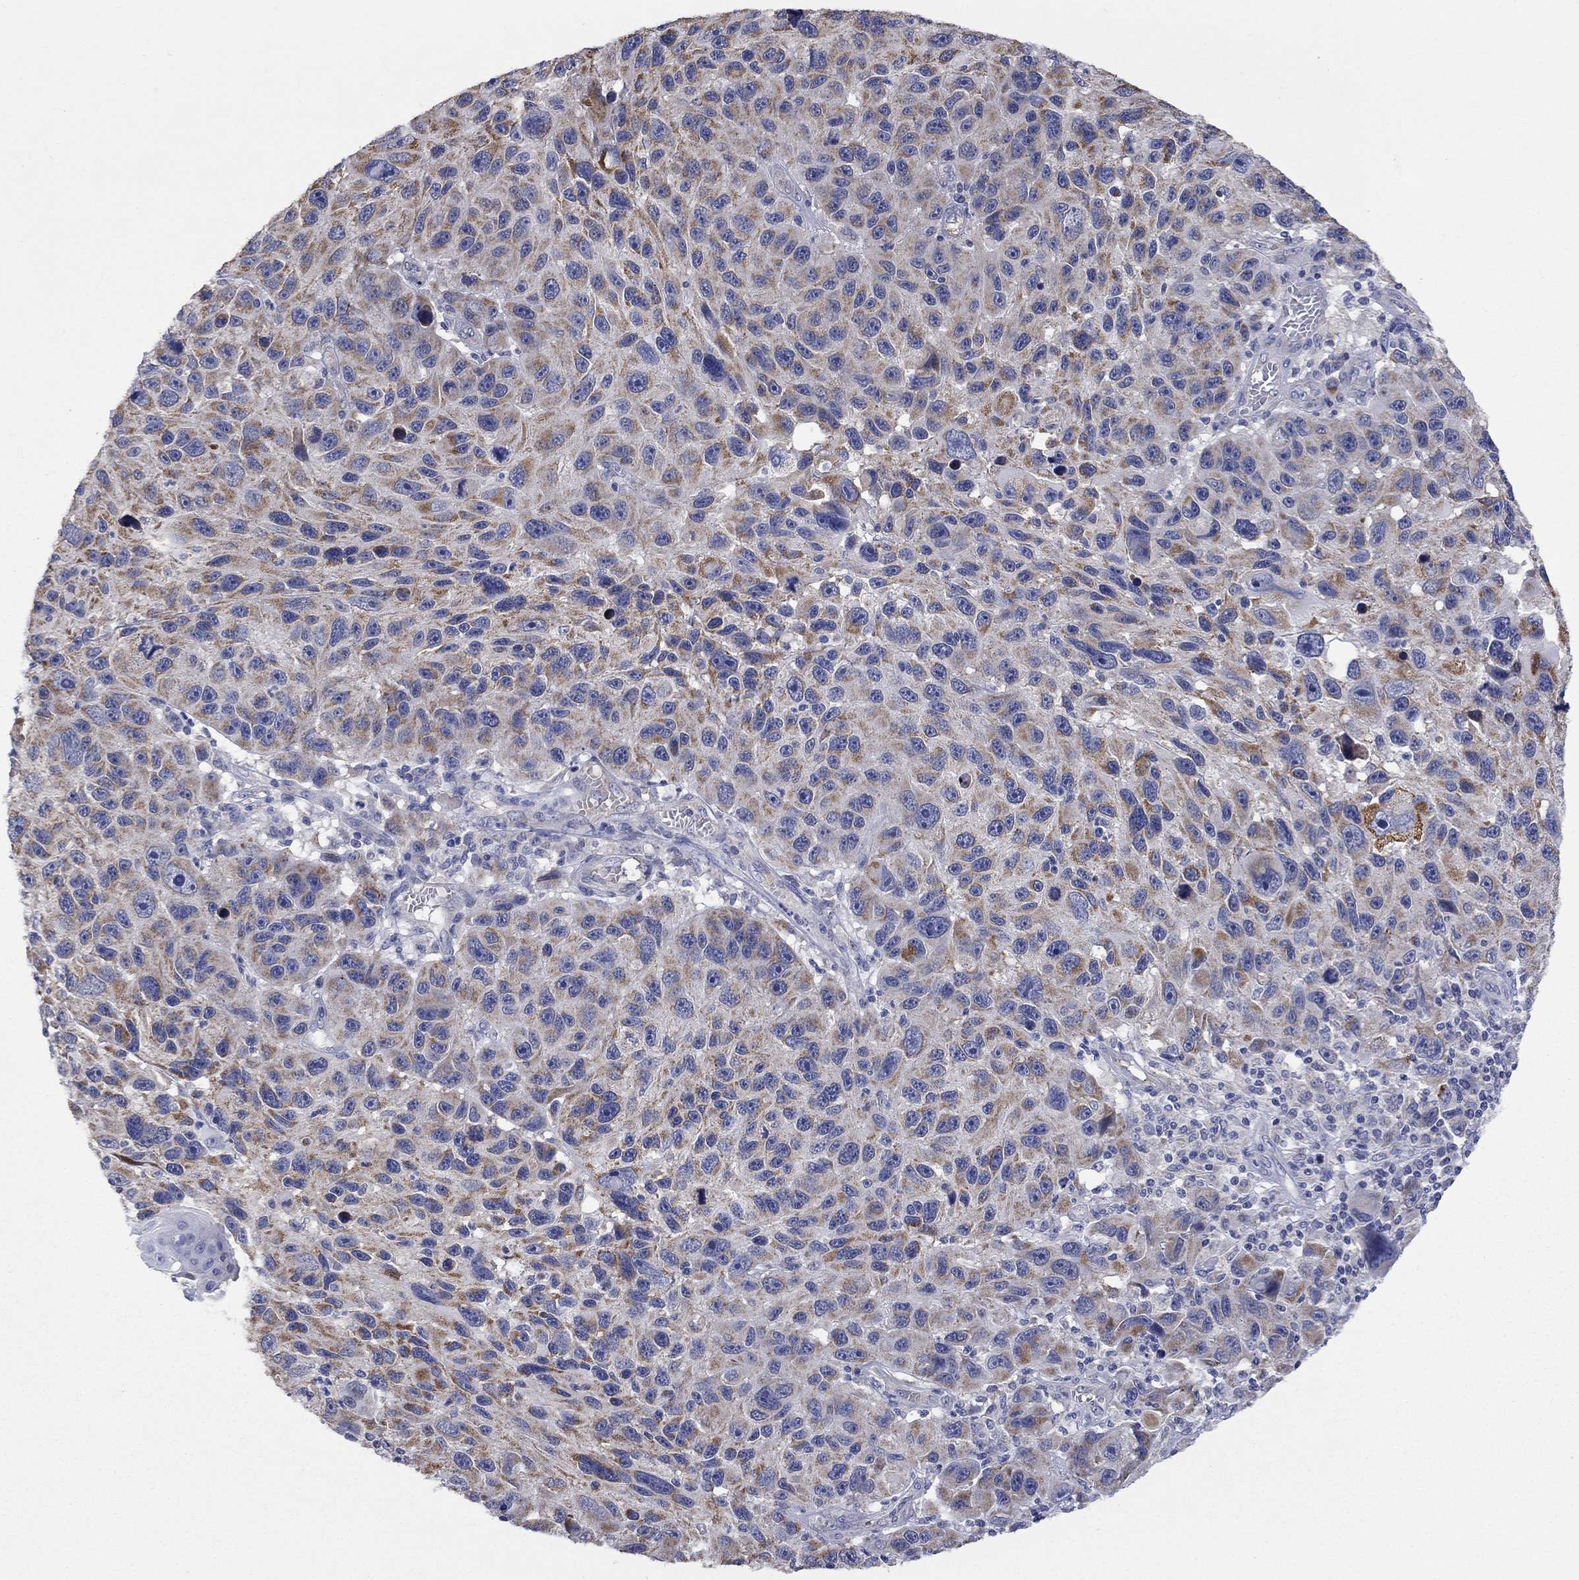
{"staining": {"intensity": "moderate", "quantity": ">75%", "location": "cytoplasmic/membranous"}, "tissue": "melanoma", "cell_type": "Tumor cells", "image_type": "cancer", "snomed": [{"axis": "morphology", "description": "Malignant melanoma, NOS"}, {"axis": "topography", "description": "Skin"}], "caption": "Immunohistochemical staining of human melanoma shows medium levels of moderate cytoplasmic/membranous staining in approximately >75% of tumor cells.", "gene": "CLVS1", "patient": {"sex": "male", "age": 53}}